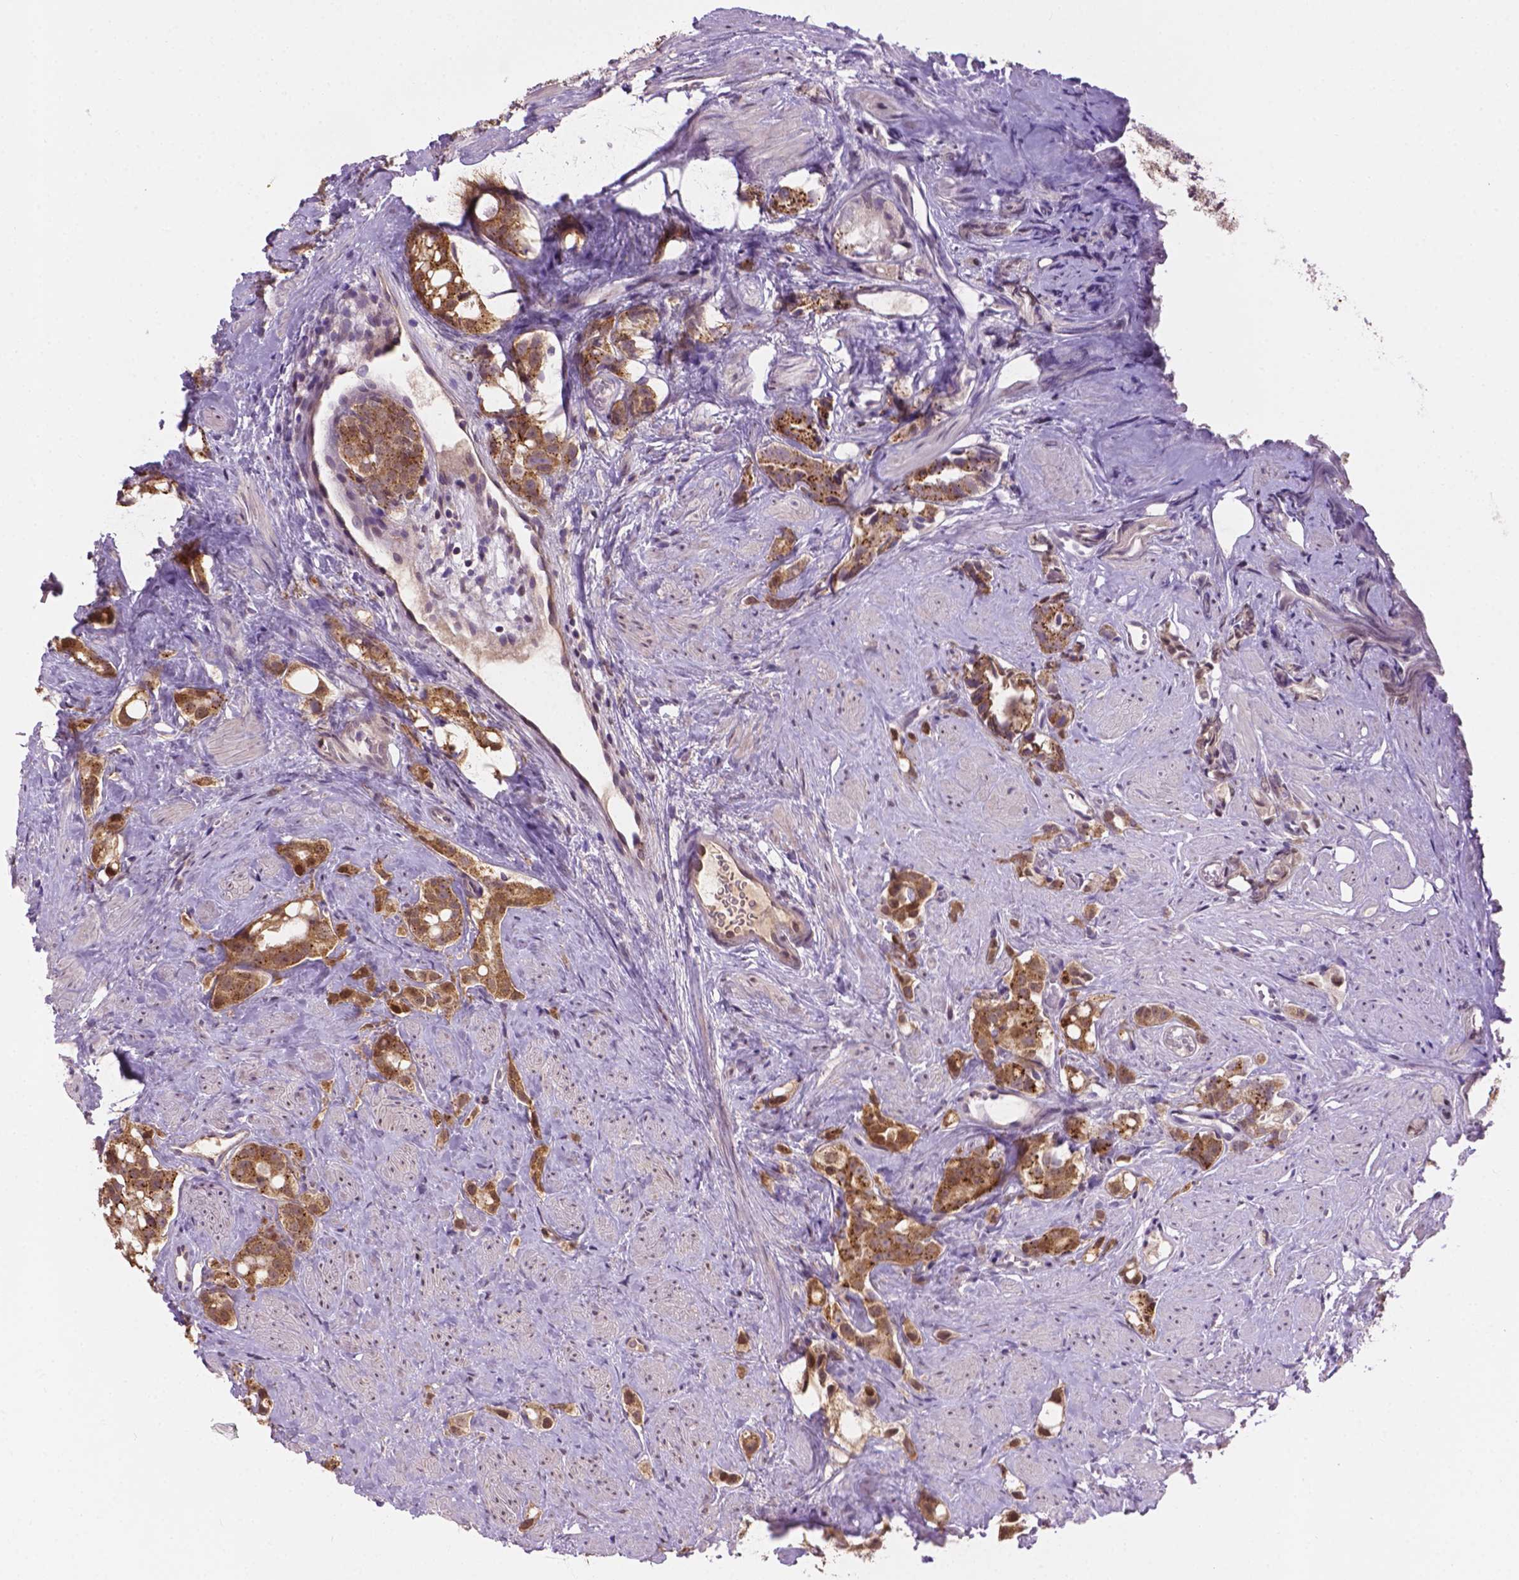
{"staining": {"intensity": "moderate", "quantity": ">75%", "location": "nuclear"}, "tissue": "prostate cancer", "cell_type": "Tumor cells", "image_type": "cancer", "snomed": [{"axis": "morphology", "description": "Adenocarcinoma, High grade"}, {"axis": "topography", "description": "Prostate"}], "caption": "IHC histopathology image of neoplastic tissue: human prostate cancer stained using IHC exhibits medium levels of moderate protein expression localized specifically in the nuclear of tumor cells, appearing as a nuclear brown color.", "gene": "IRF6", "patient": {"sex": "male", "age": 75}}